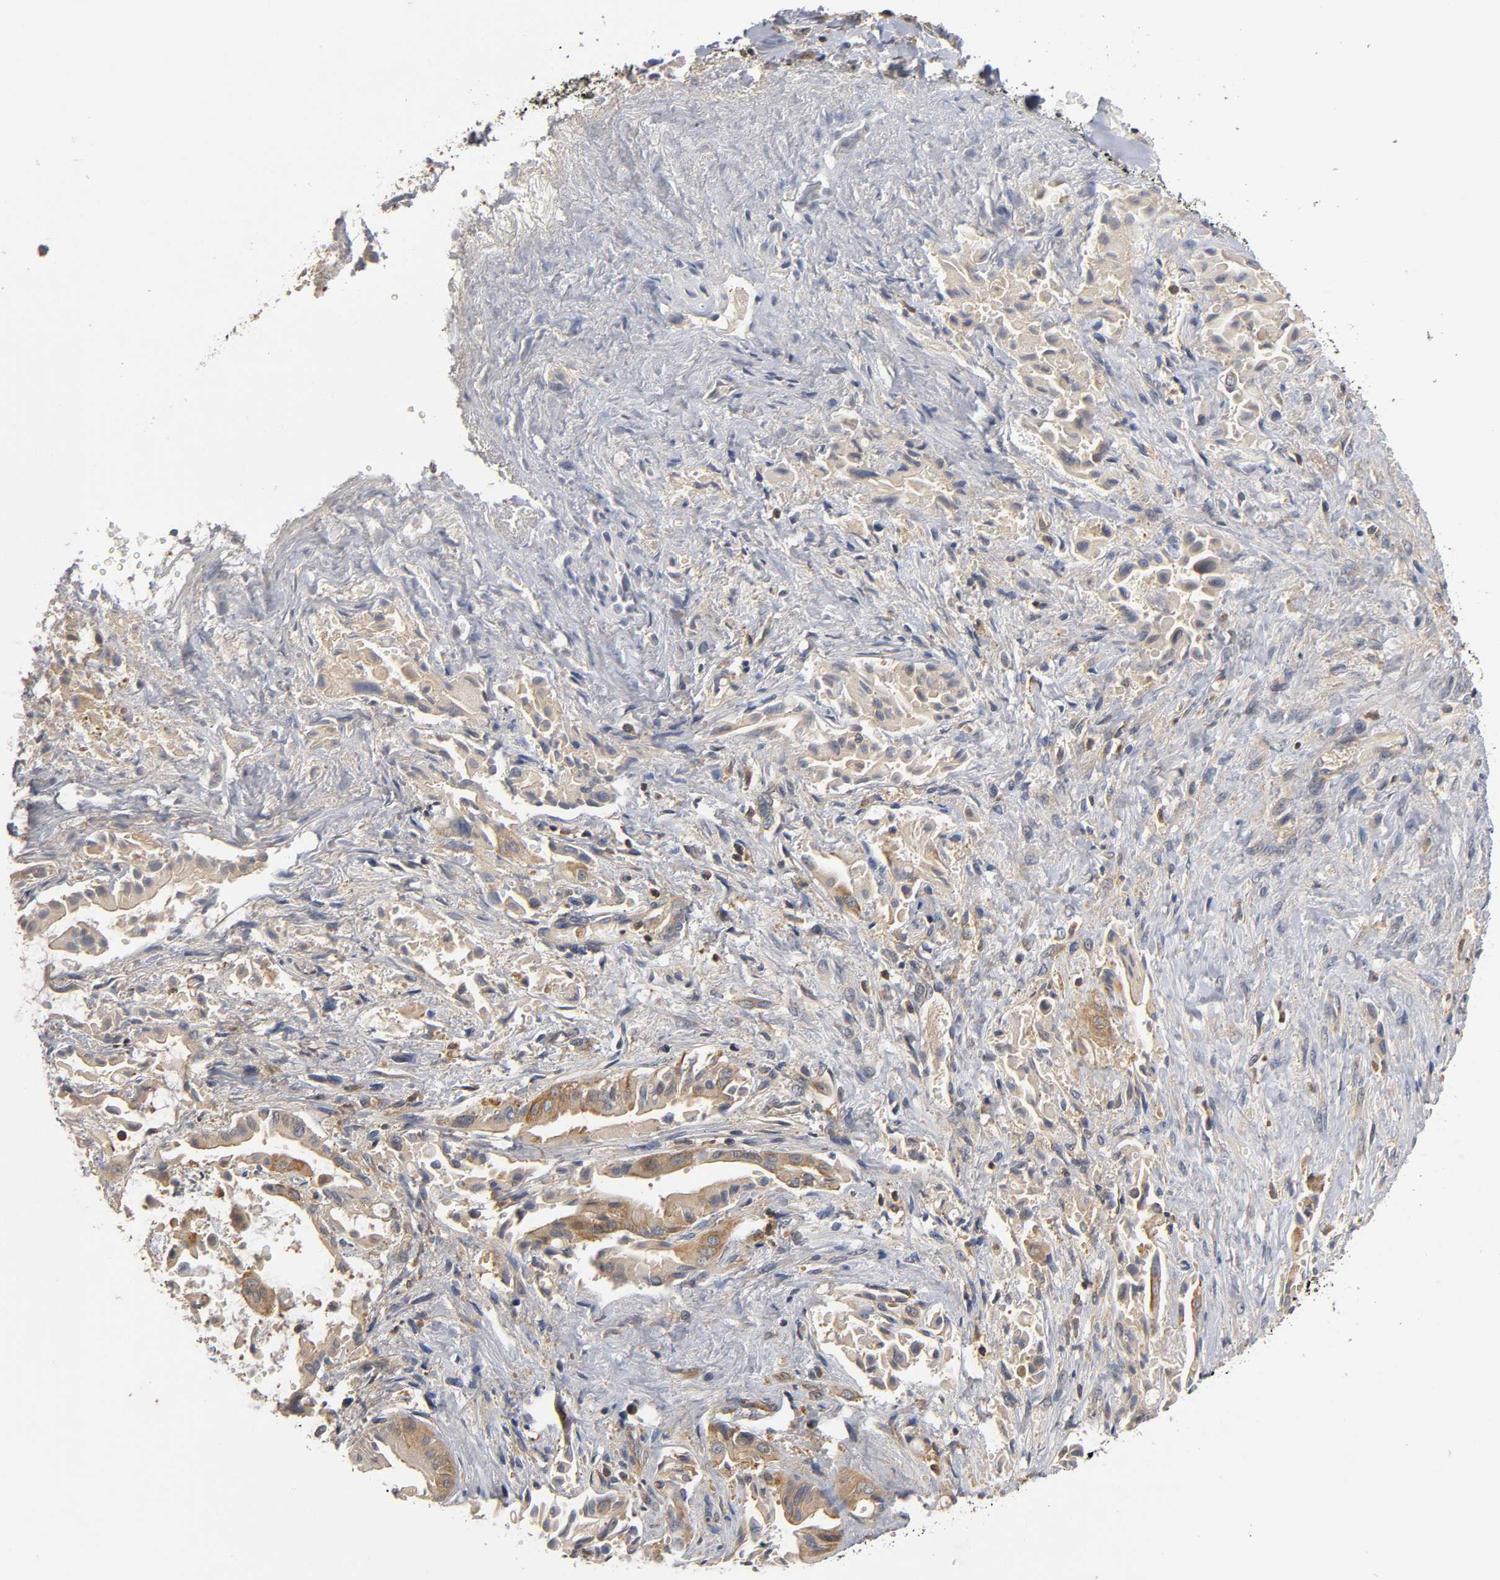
{"staining": {"intensity": "strong", "quantity": ">75%", "location": "cytoplasmic/membranous"}, "tissue": "liver cancer", "cell_type": "Tumor cells", "image_type": "cancer", "snomed": [{"axis": "morphology", "description": "Cholangiocarcinoma"}, {"axis": "topography", "description": "Liver"}], "caption": "This is a histology image of immunohistochemistry (IHC) staining of cholangiocarcinoma (liver), which shows strong staining in the cytoplasmic/membranous of tumor cells.", "gene": "ACTR2", "patient": {"sex": "male", "age": 58}}